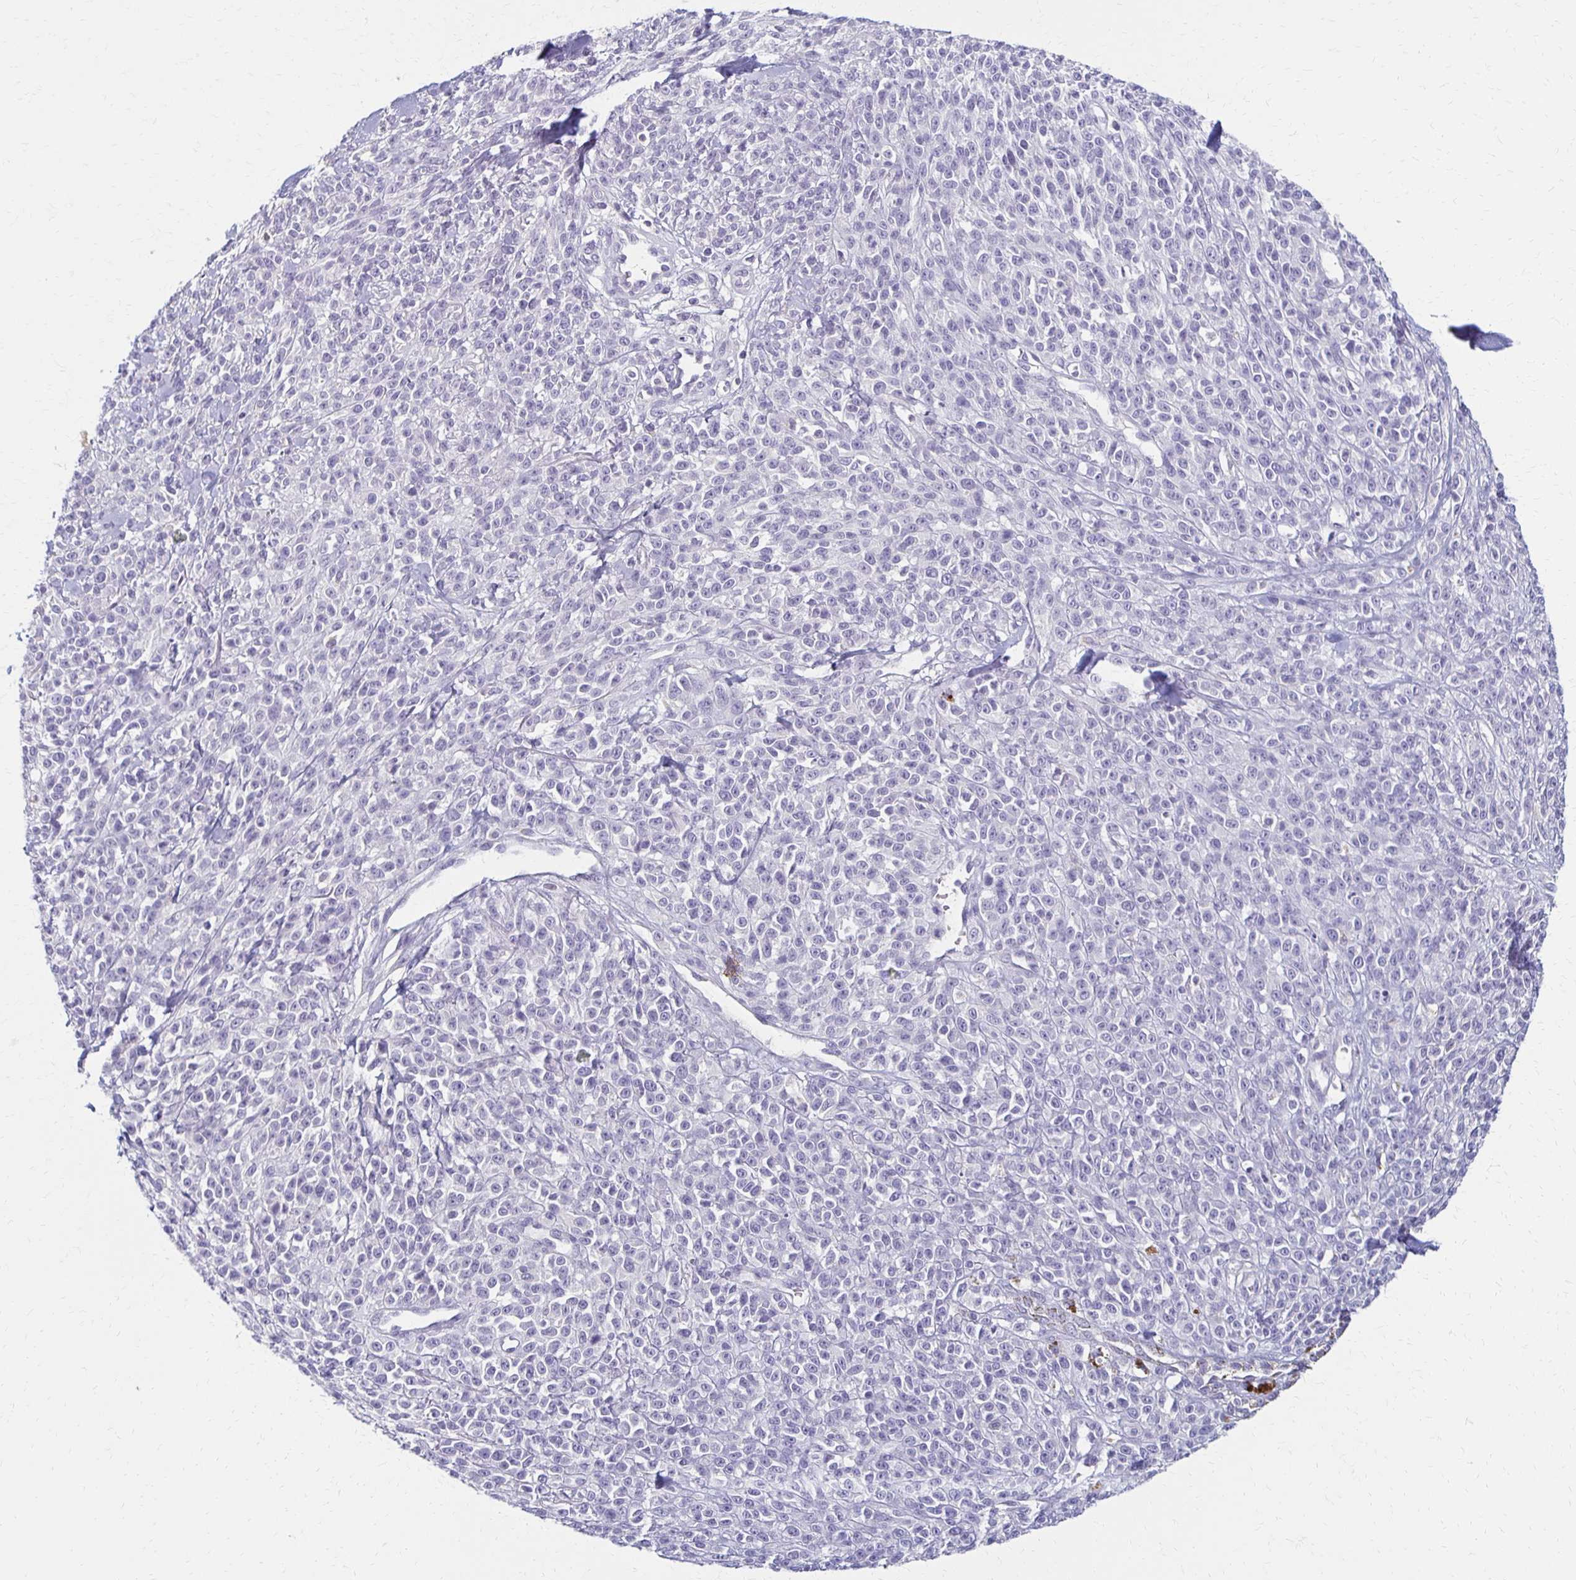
{"staining": {"intensity": "negative", "quantity": "none", "location": "none"}, "tissue": "melanoma", "cell_type": "Tumor cells", "image_type": "cancer", "snomed": [{"axis": "morphology", "description": "Malignant melanoma, NOS"}, {"axis": "topography", "description": "Skin"}, {"axis": "topography", "description": "Skin of trunk"}], "caption": "IHC histopathology image of melanoma stained for a protein (brown), which demonstrates no positivity in tumor cells.", "gene": "BBS12", "patient": {"sex": "male", "age": 74}}